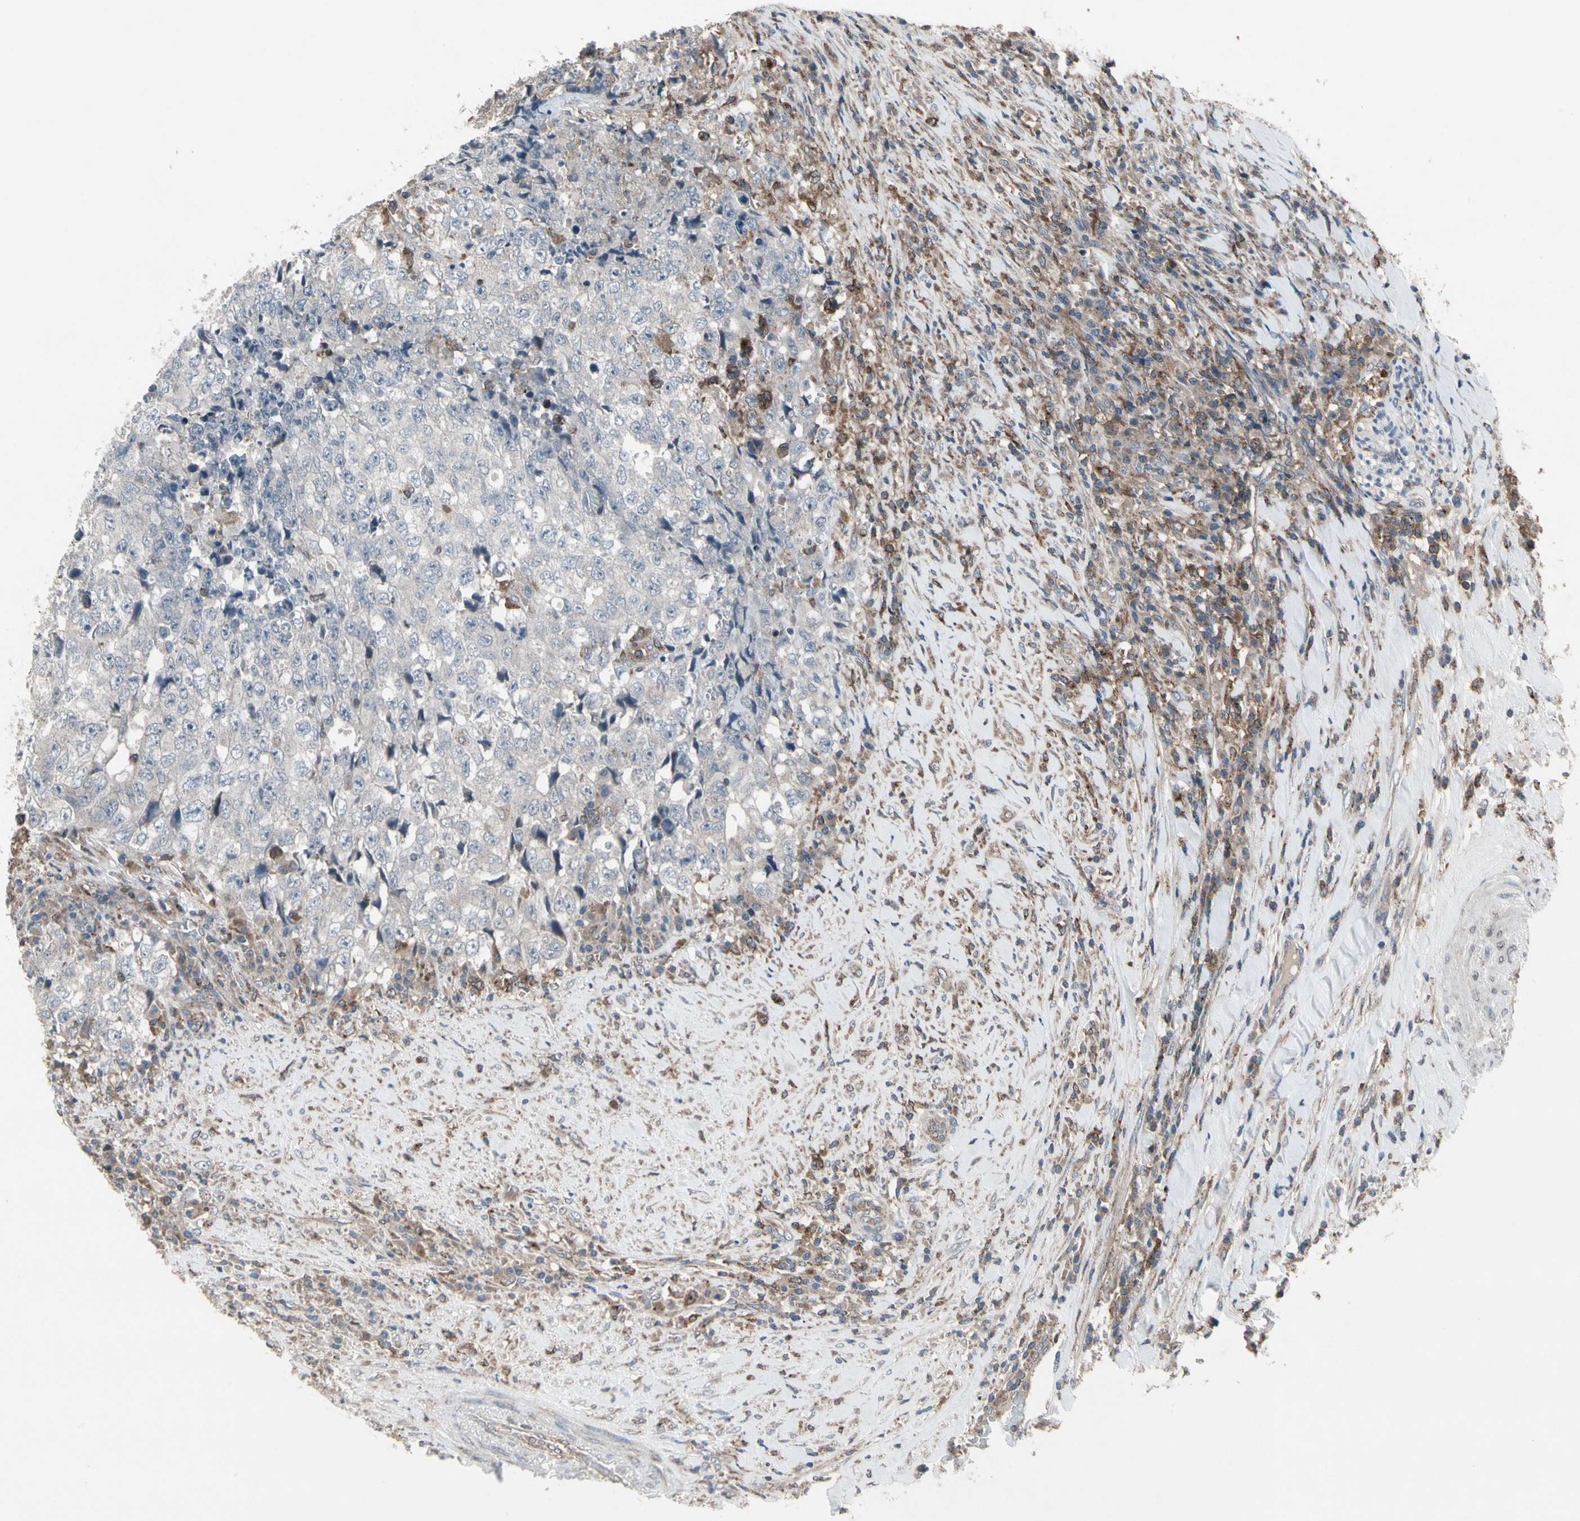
{"staining": {"intensity": "negative", "quantity": "none", "location": "none"}, "tissue": "testis cancer", "cell_type": "Tumor cells", "image_type": "cancer", "snomed": [{"axis": "morphology", "description": "Necrosis, NOS"}, {"axis": "morphology", "description": "Carcinoma, Embryonal, NOS"}, {"axis": "topography", "description": "Testis"}], "caption": "High magnification brightfield microscopy of testis cancer stained with DAB (brown) and counterstained with hematoxylin (blue): tumor cells show no significant expression.", "gene": "NMI", "patient": {"sex": "male", "age": 19}}